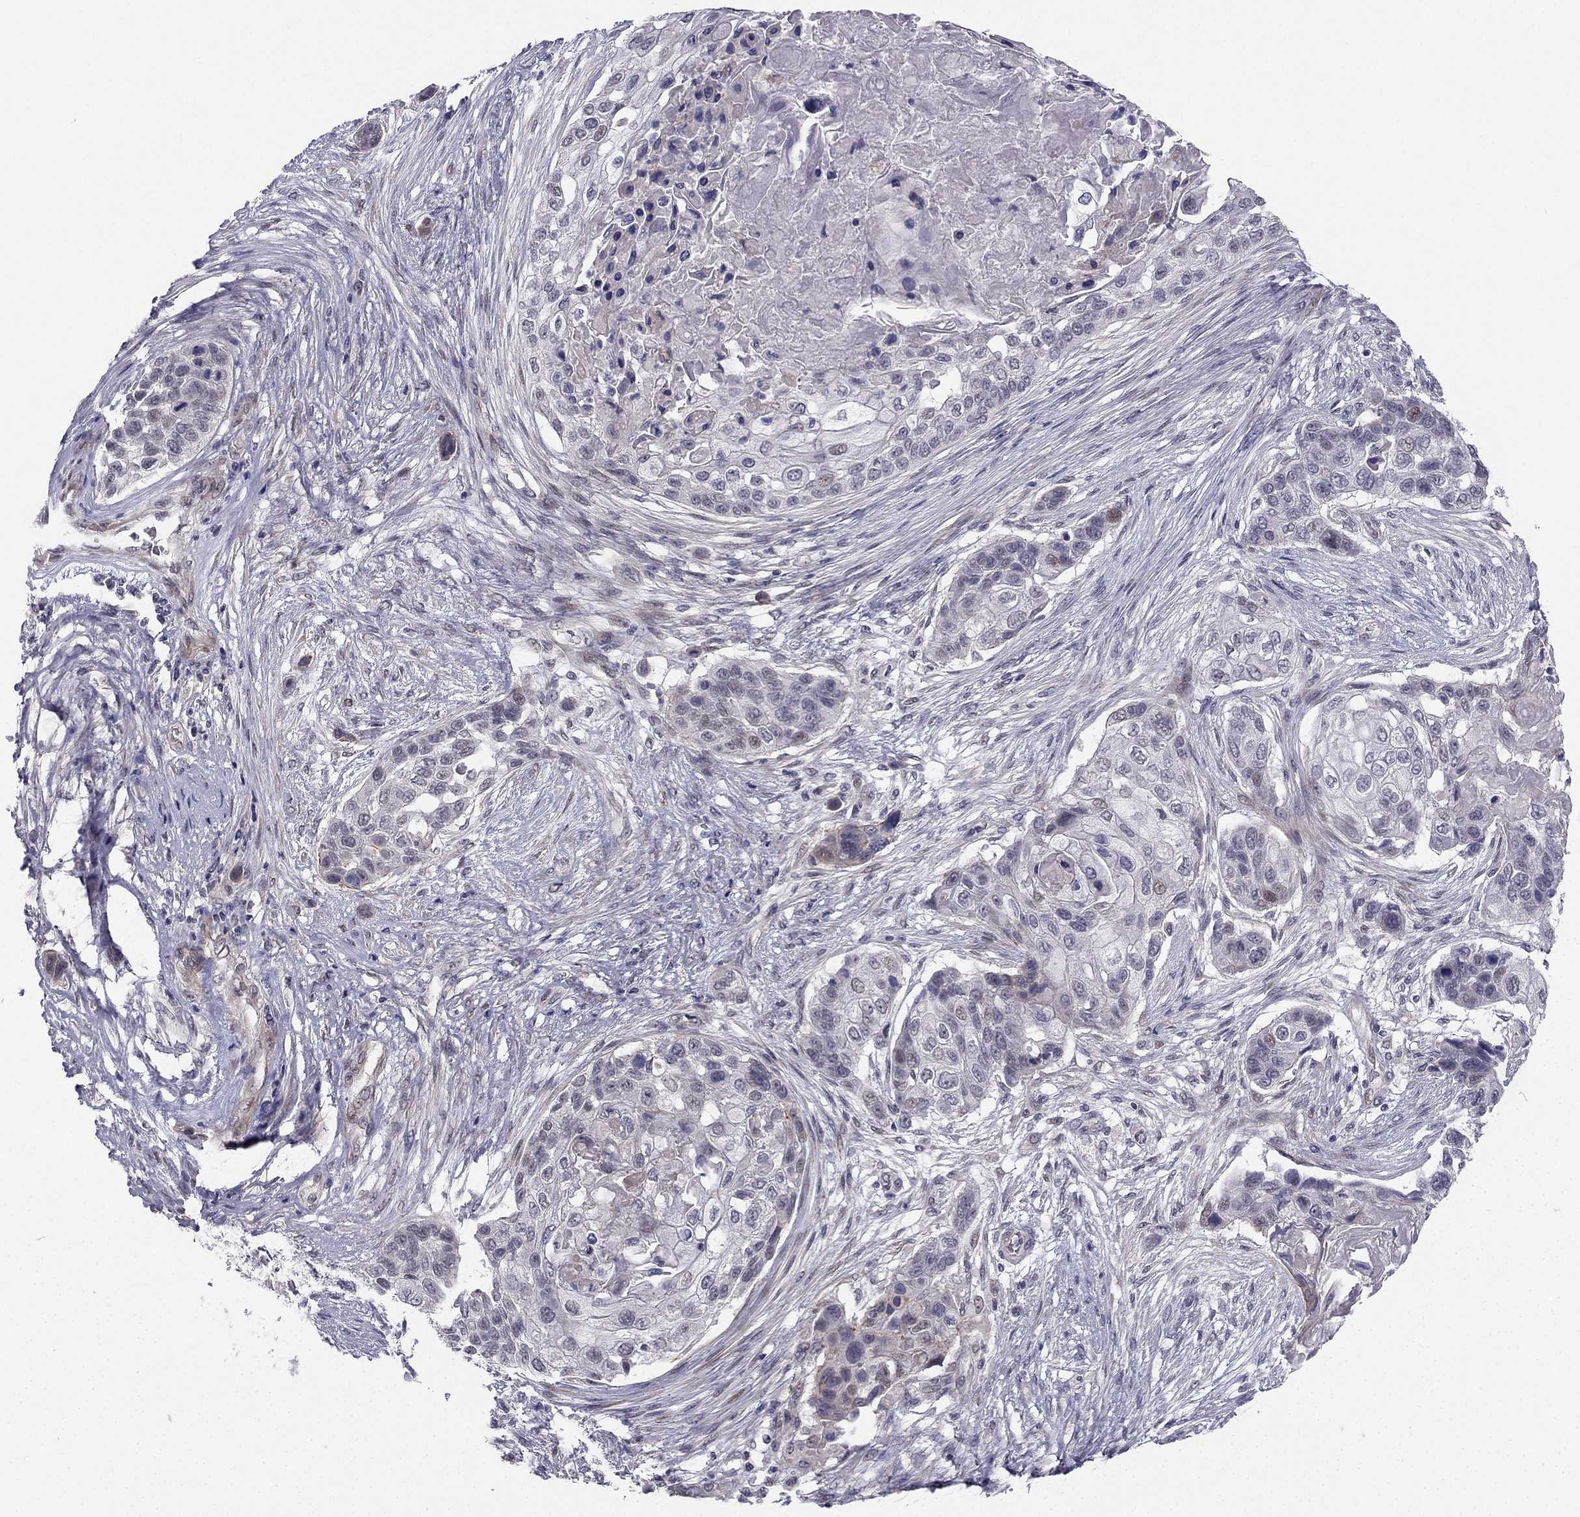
{"staining": {"intensity": "negative", "quantity": "none", "location": "none"}, "tissue": "lung cancer", "cell_type": "Tumor cells", "image_type": "cancer", "snomed": [{"axis": "morphology", "description": "Squamous cell carcinoma, NOS"}, {"axis": "topography", "description": "Lung"}], "caption": "Tumor cells are negative for protein expression in human lung squamous cell carcinoma.", "gene": "CHST8", "patient": {"sex": "male", "age": 69}}